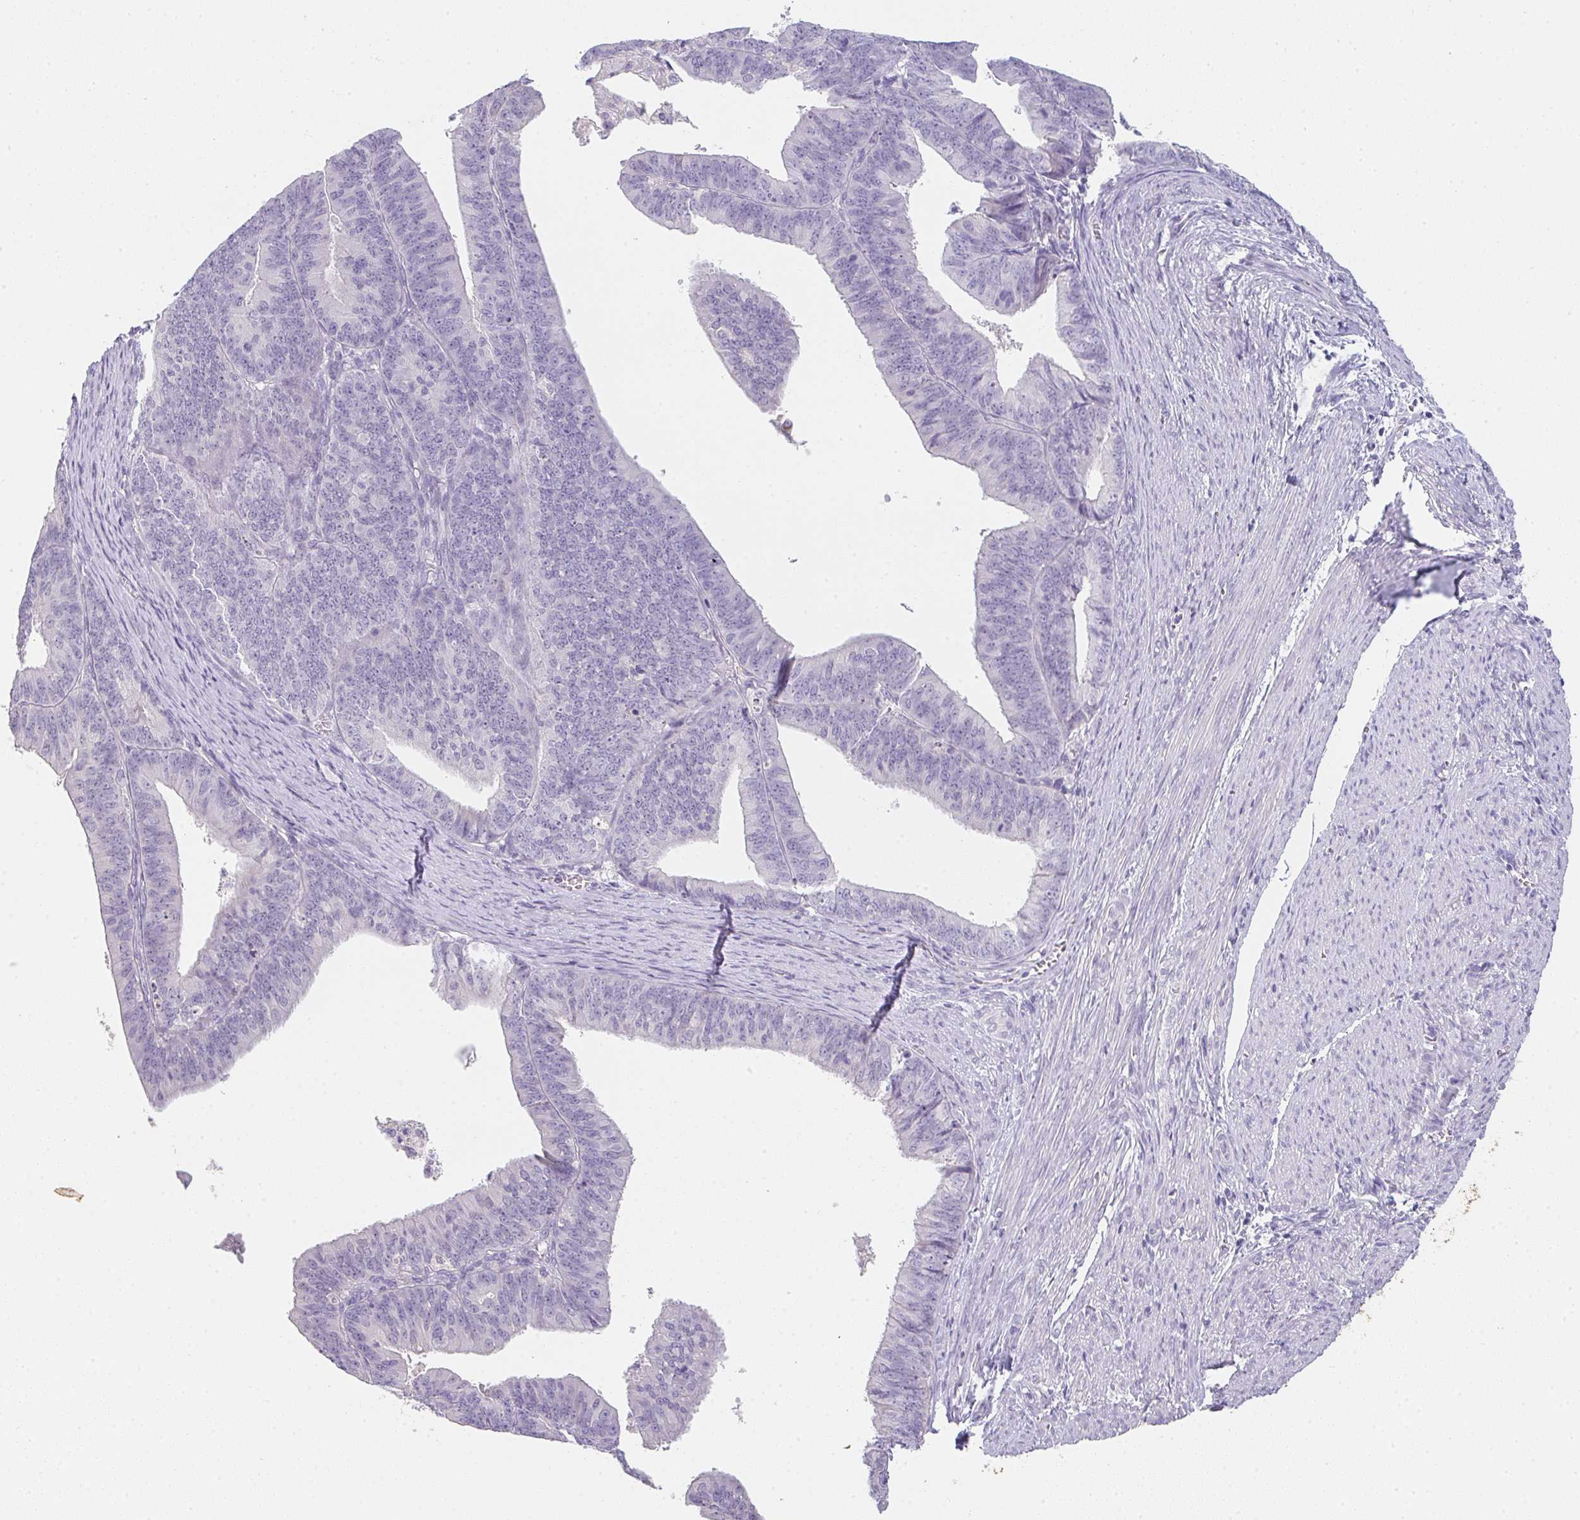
{"staining": {"intensity": "negative", "quantity": "none", "location": "none"}, "tissue": "endometrial cancer", "cell_type": "Tumor cells", "image_type": "cancer", "snomed": [{"axis": "morphology", "description": "Adenocarcinoma, NOS"}, {"axis": "topography", "description": "Endometrium"}], "caption": "Protein analysis of endometrial adenocarcinoma displays no significant positivity in tumor cells.", "gene": "C1QTNF8", "patient": {"sex": "female", "age": 73}}